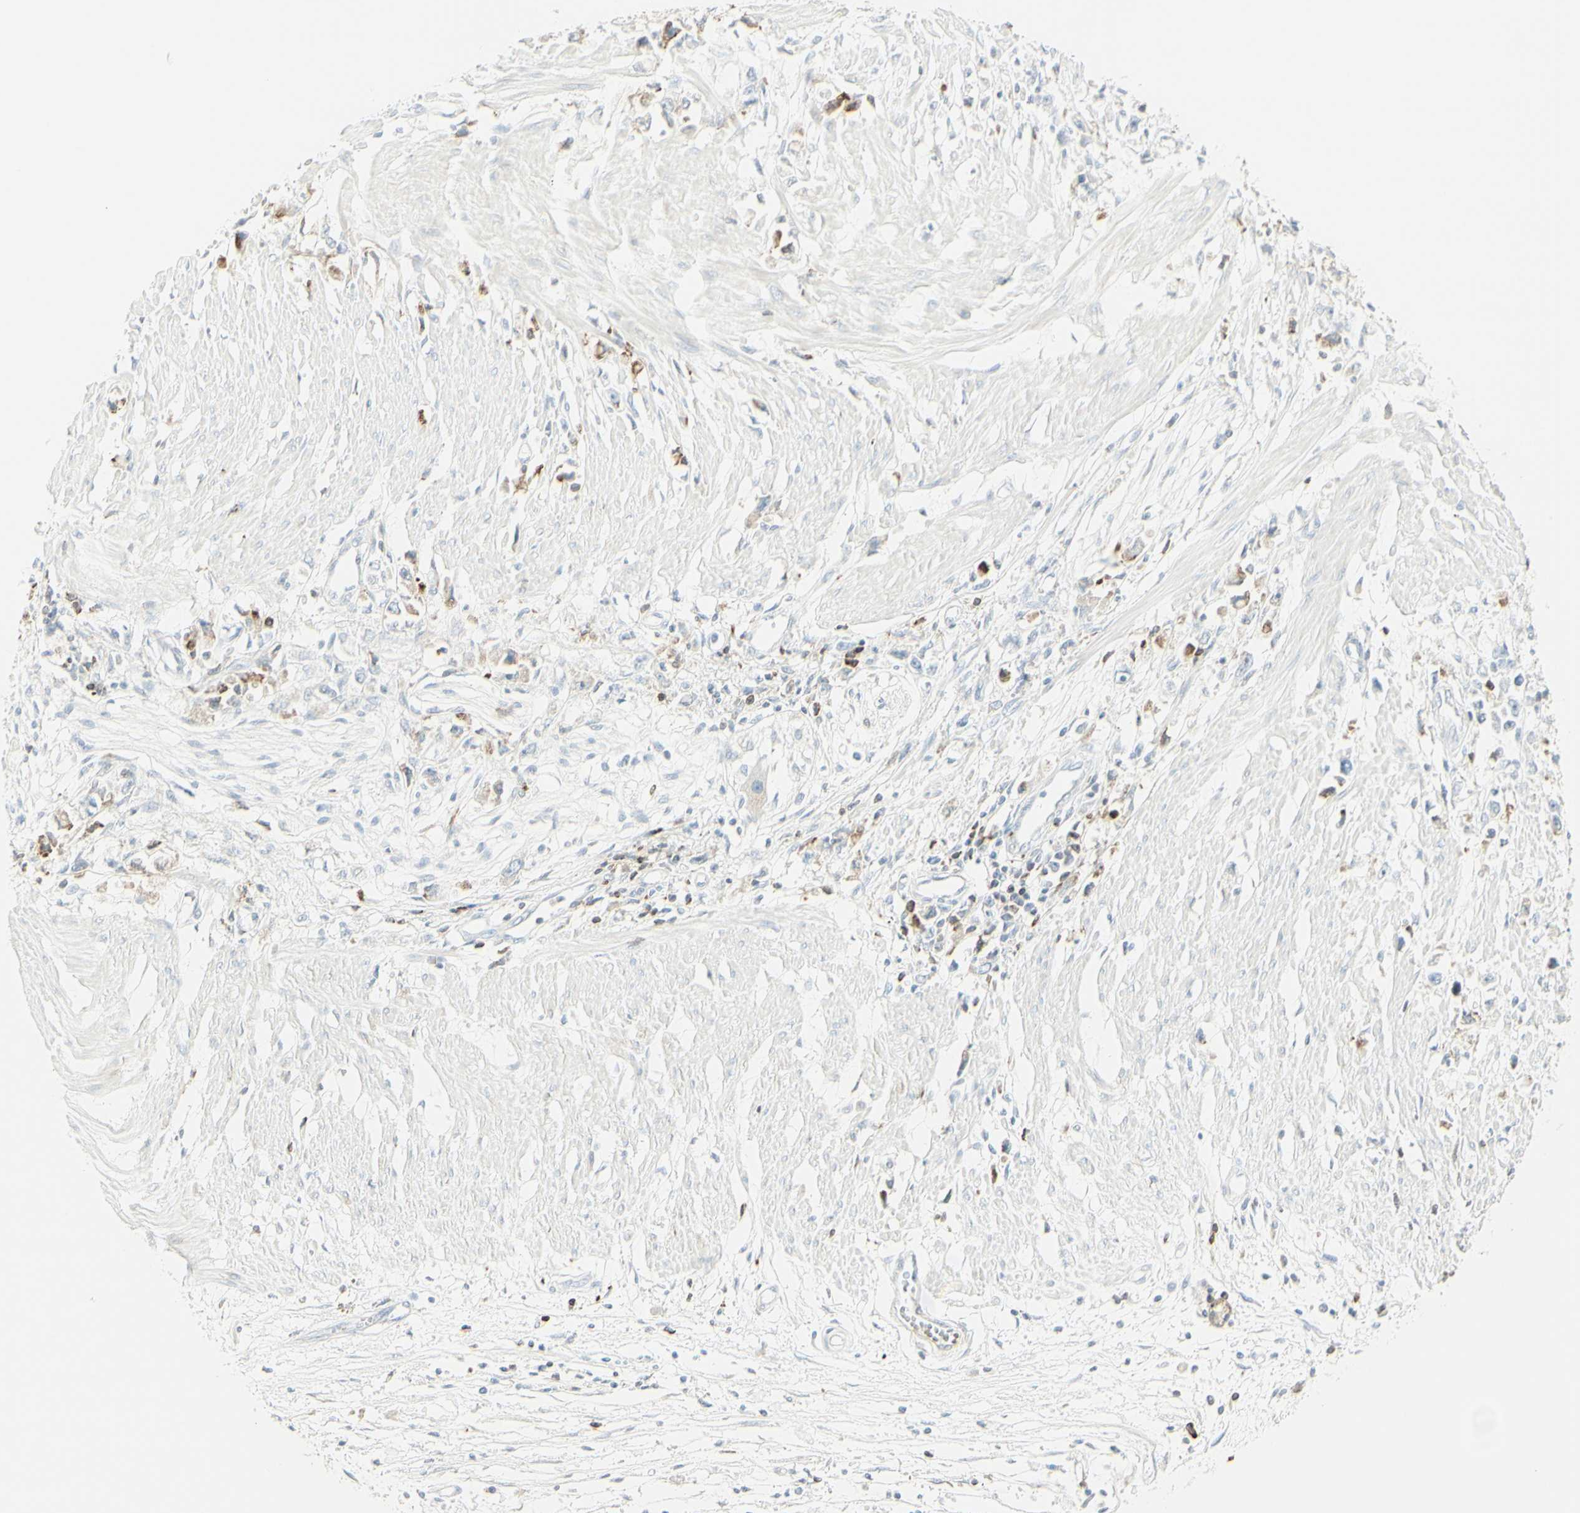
{"staining": {"intensity": "weak", "quantity": "<25%", "location": "cytoplasmic/membranous"}, "tissue": "stomach cancer", "cell_type": "Tumor cells", "image_type": "cancer", "snomed": [{"axis": "morphology", "description": "Adenocarcinoma, NOS"}, {"axis": "topography", "description": "Stomach"}], "caption": "Immunohistochemical staining of stomach cancer reveals no significant expression in tumor cells. (DAB immunohistochemistry (IHC), high magnification).", "gene": "MDK", "patient": {"sex": "female", "age": 59}}